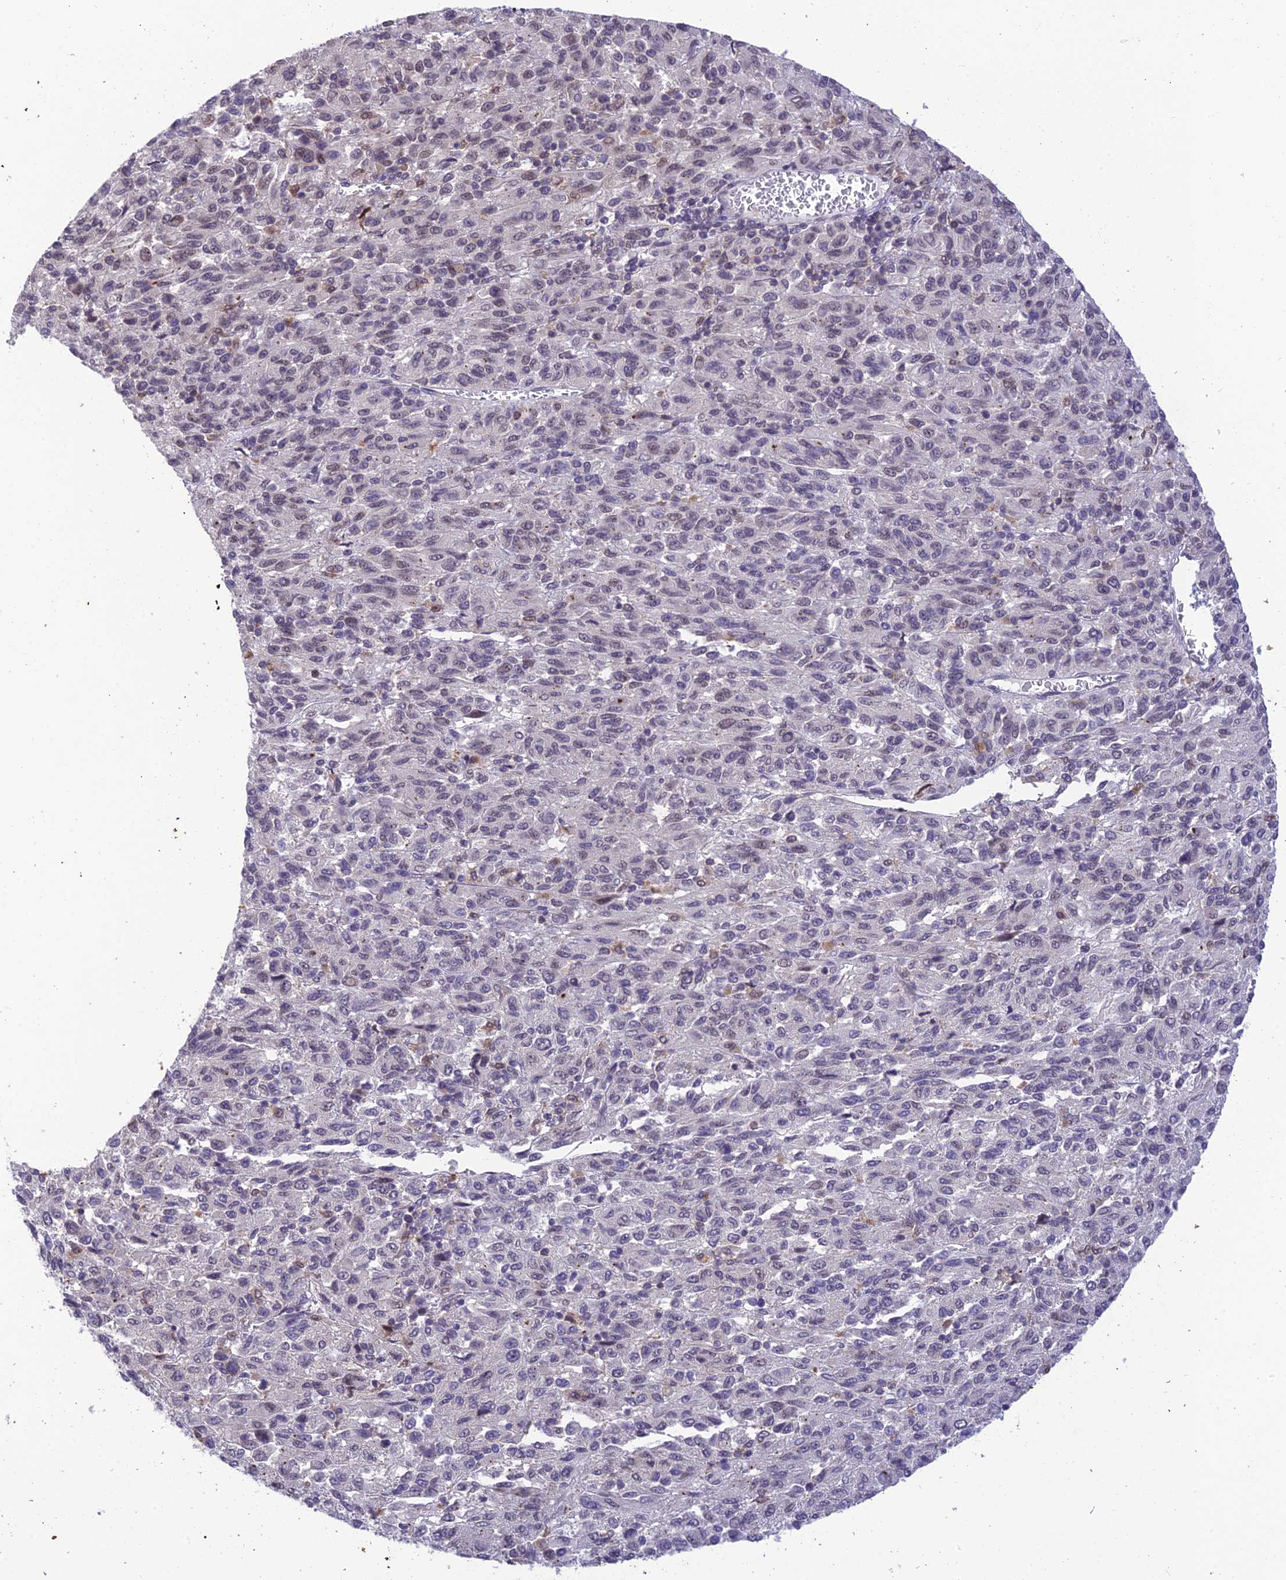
{"staining": {"intensity": "negative", "quantity": "none", "location": "none"}, "tissue": "melanoma", "cell_type": "Tumor cells", "image_type": "cancer", "snomed": [{"axis": "morphology", "description": "Malignant melanoma, Metastatic site"}, {"axis": "topography", "description": "Lung"}], "caption": "Tumor cells show no significant protein positivity in malignant melanoma (metastatic site).", "gene": "BMT2", "patient": {"sex": "male", "age": 64}}